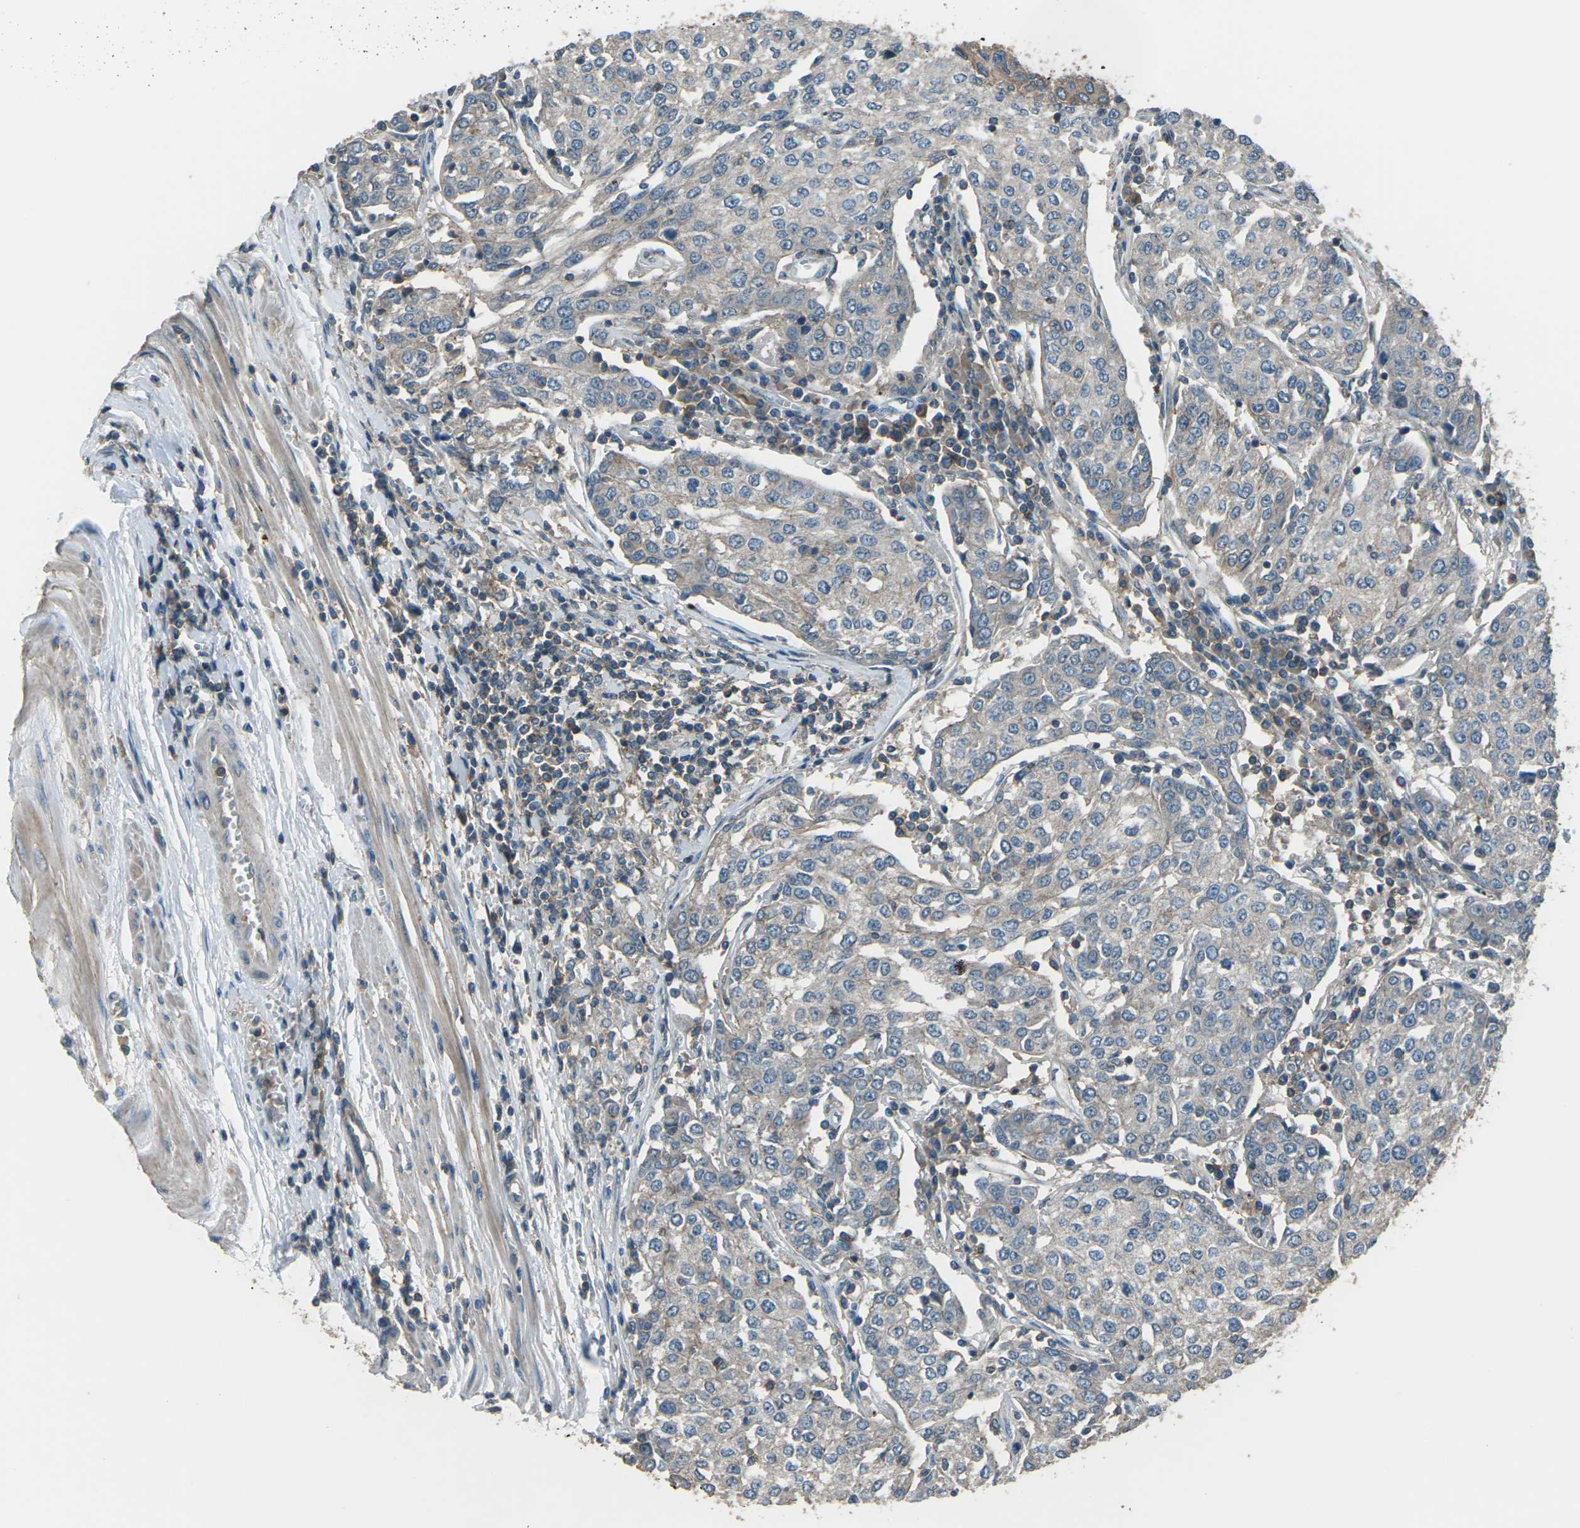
{"staining": {"intensity": "weak", "quantity": ">75%", "location": "cytoplasmic/membranous"}, "tissue": "urothelial cancer", "cell_type": "Tumor cells", "image_type": "cancer", "snomed": [{"axis": "morphology", "description": "Urothelial carcinoma, High grade"}, {"axis": "topography", "description": "Urinary bladder"}], "caption": "Approximately >75% of tumor cells in human urothelial cancer demonstrate weak cytoplasmic/membranous protein expression as visualized by brown immunohistochemical staining.", "gene": "CMTM4", "patient": {"sex": "female", "age": 85}}